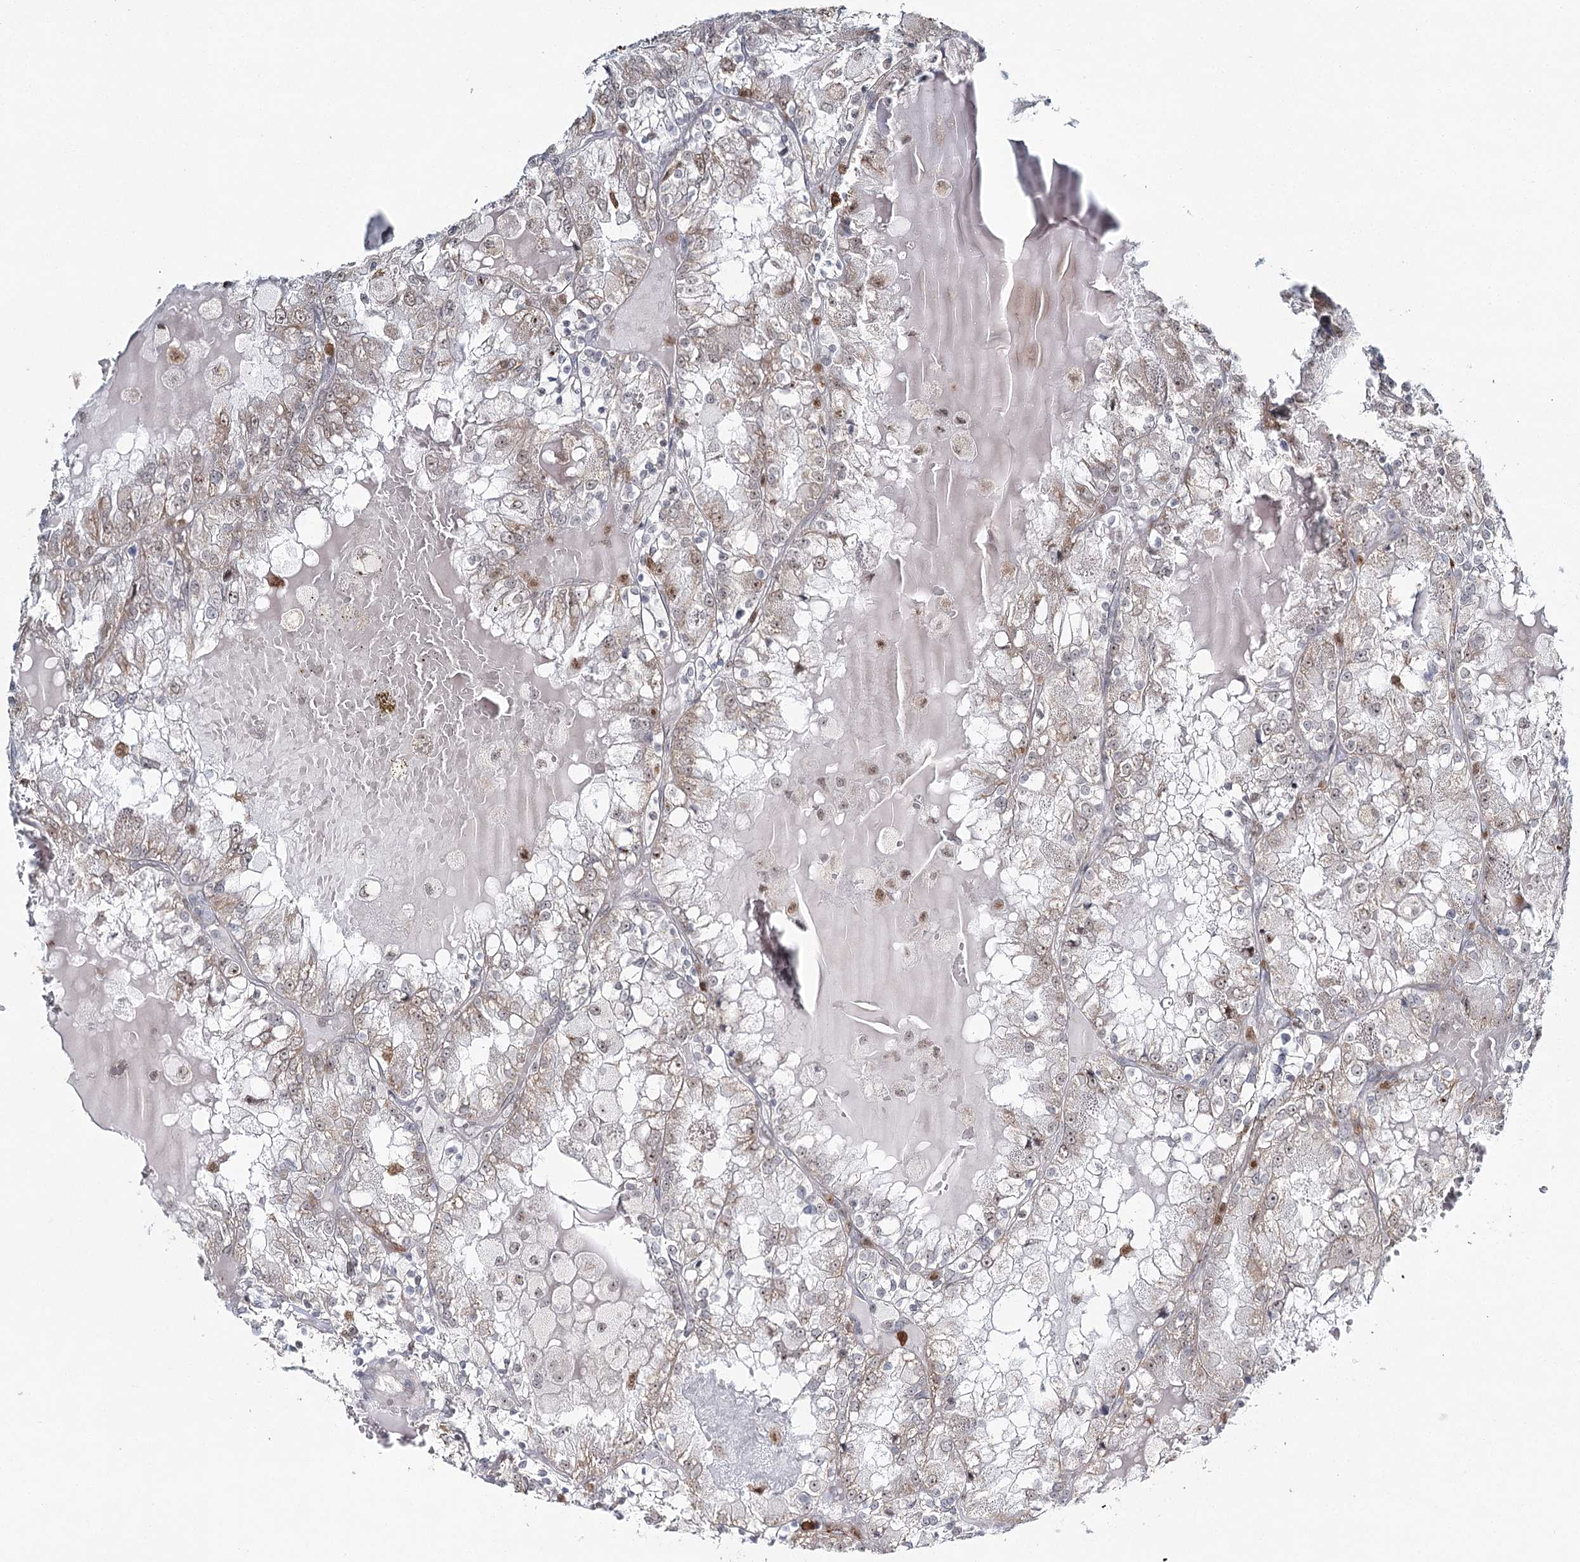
{"staining": {"intensity": "weak", "quantity": "25%-75%", "location": "cytoplasmic/membranous,nuclear"}, "tissue": "renal cancer", "cell_type": "Tumor cells", "image_type": "cancer", "snomed": [{"axis": "morphology", "description": "Adenocarcinoma, NOS"}, {"axis": "topography", "description": "Kidney"}], "caption": "Immunohistochemical staining of human renal adenocarcinoma shows weak cytoplasmic/membranous and nuclear protein expression in about 25%-75% of tumor cells.", "gene": "ATAD1", "patient": {"sex": "female", "age": 56}}